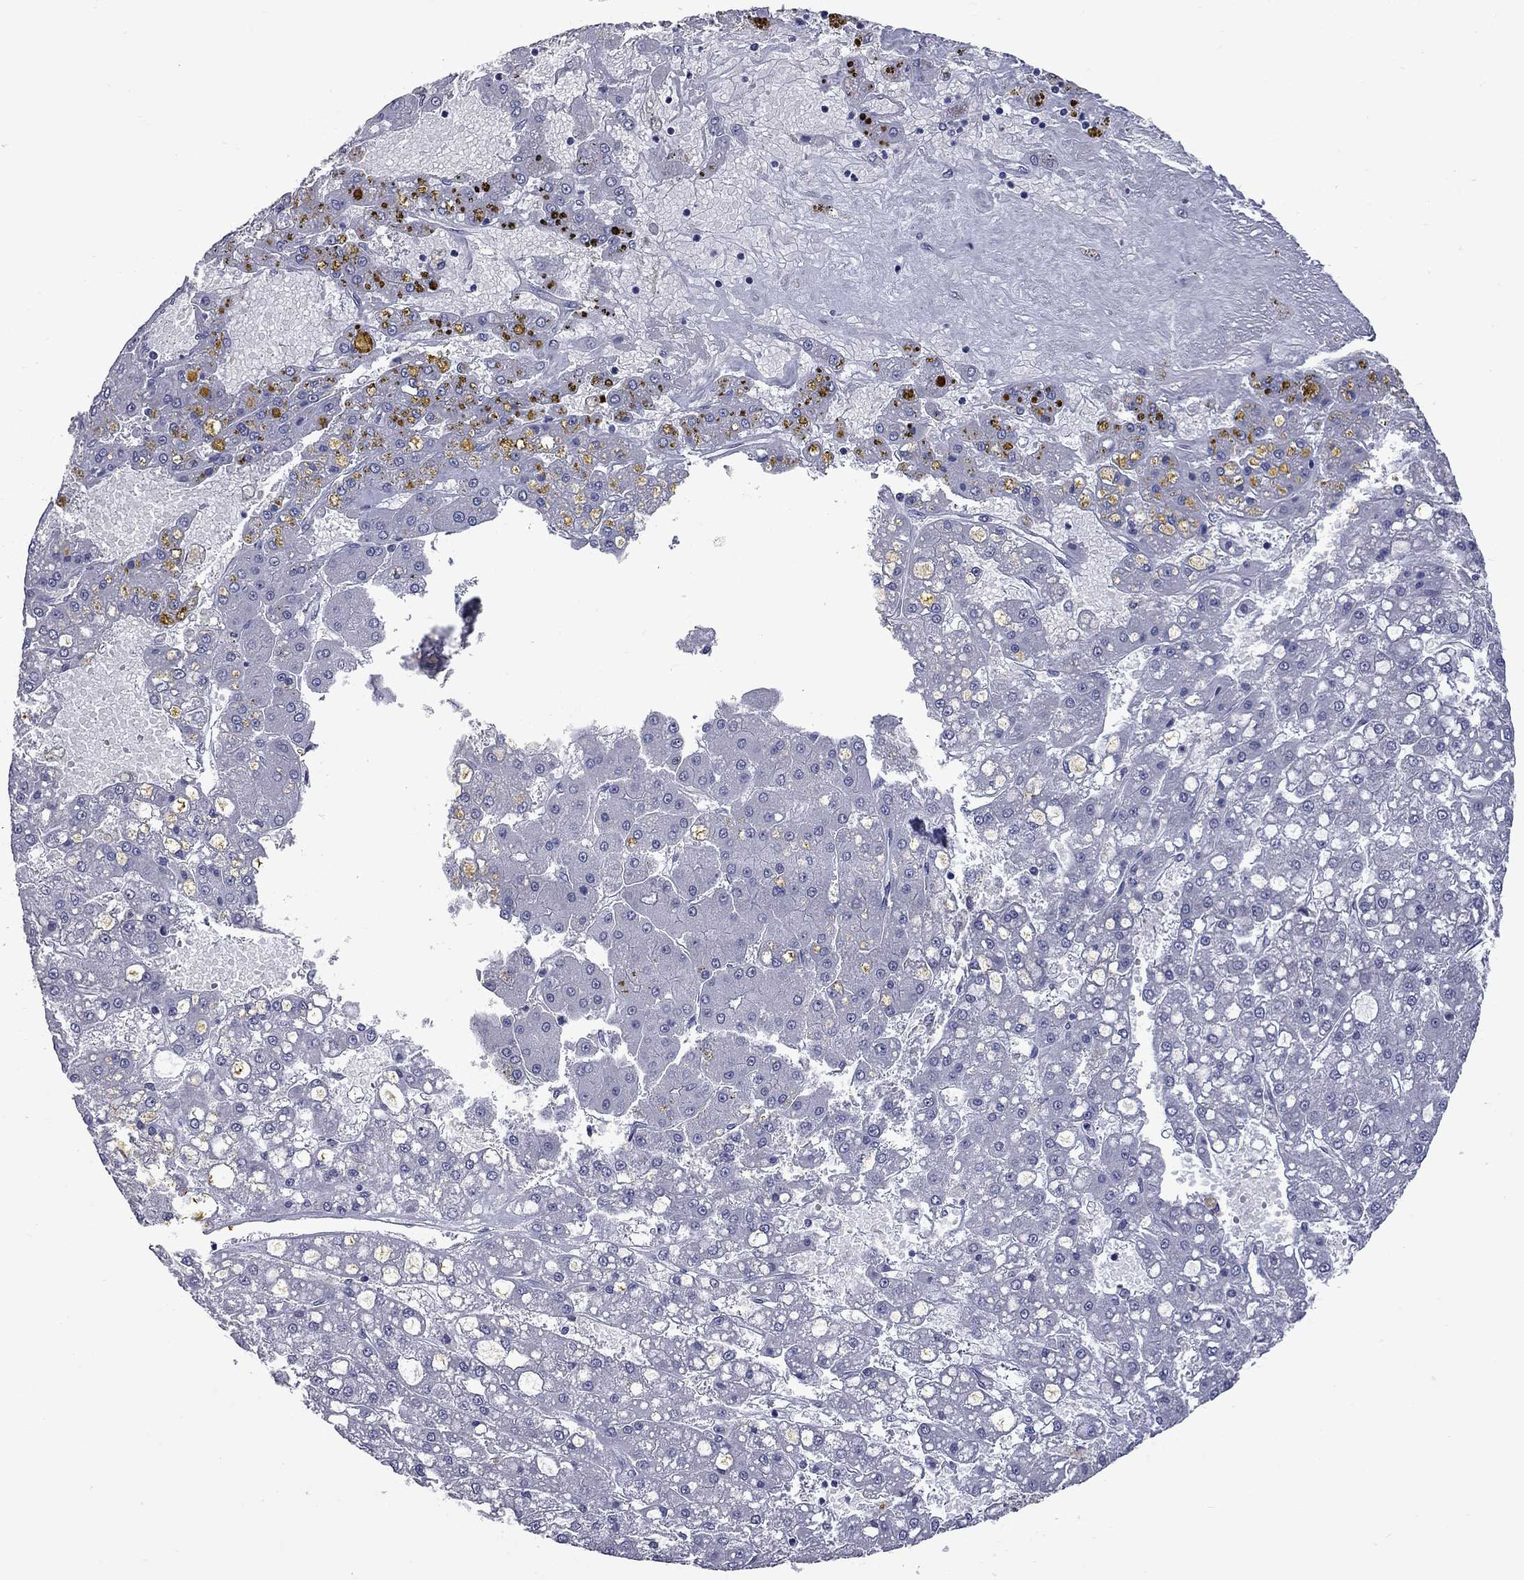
{"staining": {"intensity": "negative", "quantity": "none", "location": "none"}, "tissue": "liver cancer", "cell_type": "Tumor cells", "image_type": "cancer", "snomed": [{"axis": "morphology", "description": "Carcinoma, Hepatocellular, NOS"}, {"axis": "topography", "description": "Liver"}], "caption": "This is an IHC histopathology image of hepatocellular carcinoma (liver). There is no positivity in tumor cells.", "gene": "SHOC2", "patient": {"sex": "male", "age": 67}}